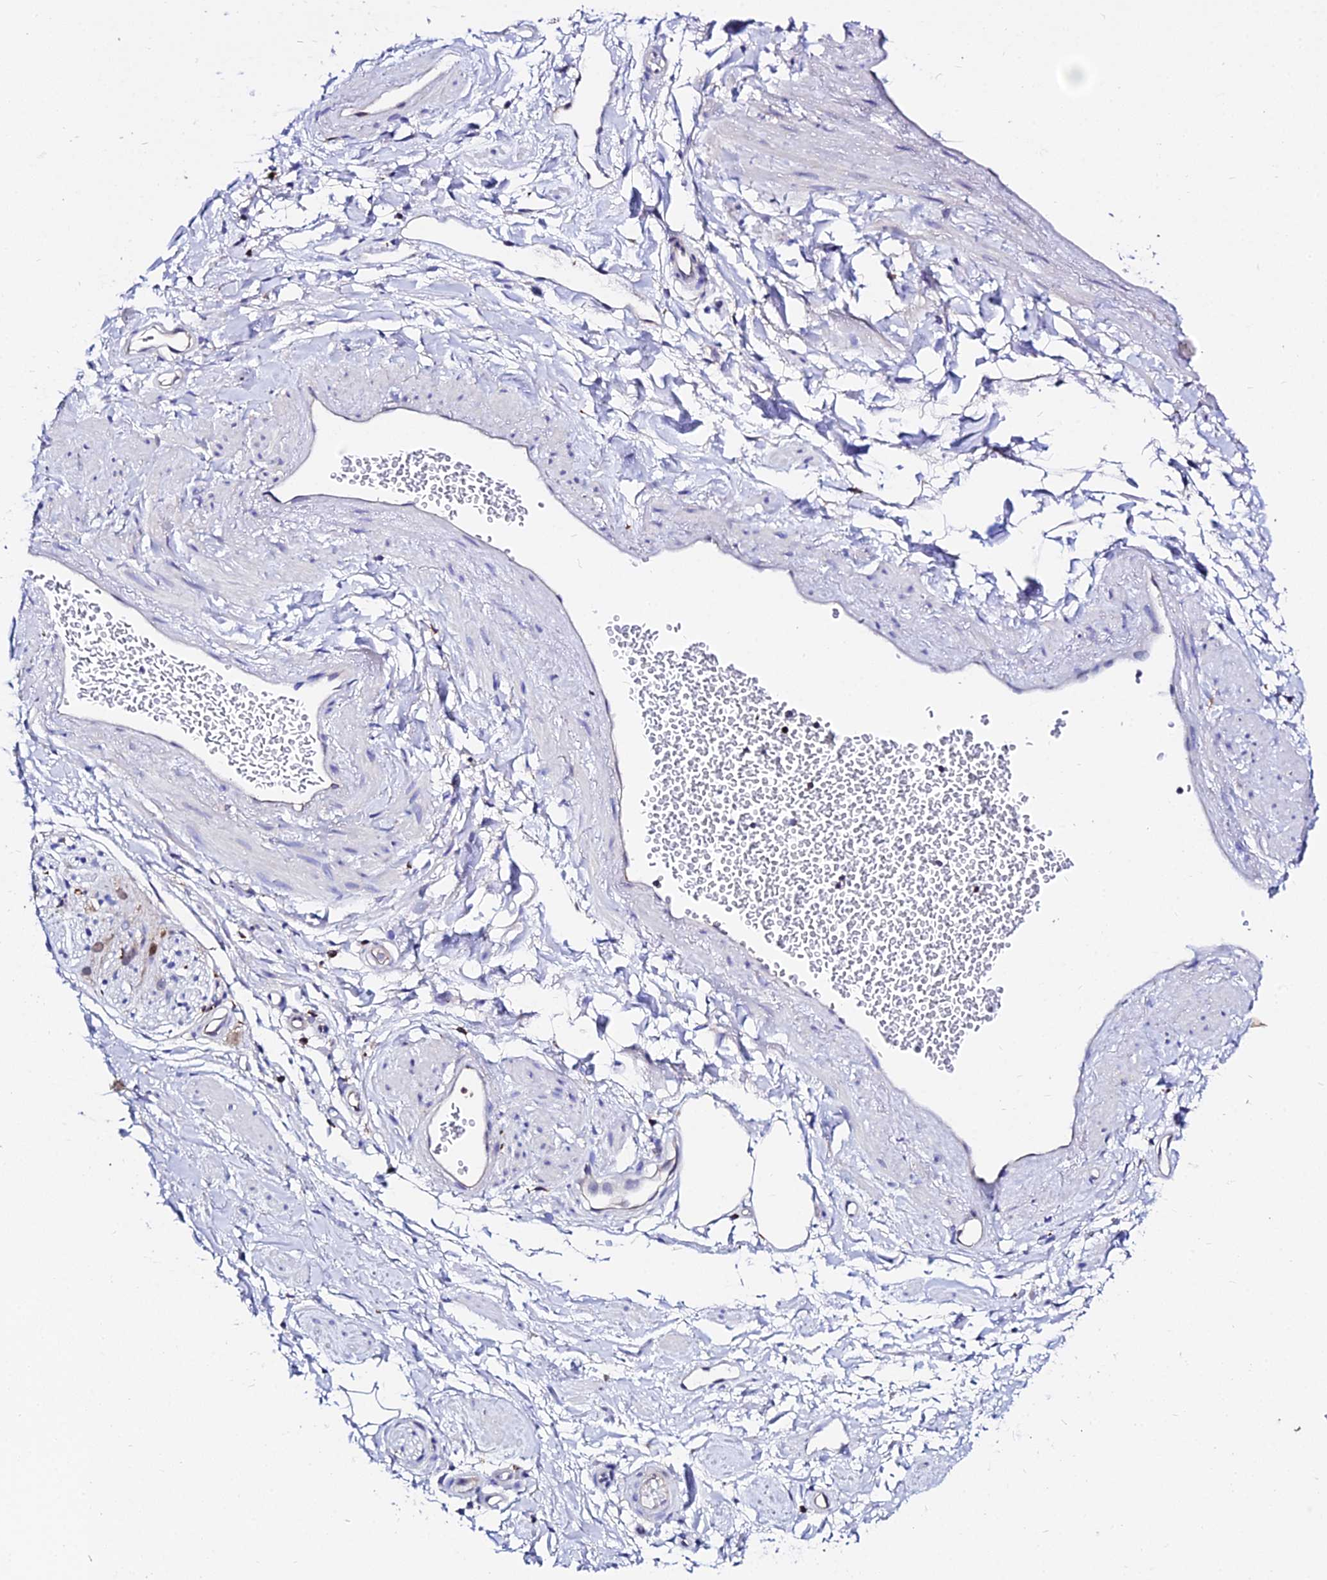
{"staining": {"intensity": "negative", "quantity": "none", "location": "none"}, "tissue": "adipose tissue", "cell_type": "Adipocytes", "image_type": "normal", "snomed": [{"axis": "morphology", "description": "Normal tissue, NOS"}, {"axis": "topography", "description": "Soft tissue"}, {"axis": "topography", "description": "Adipose tissue"}, {"axis": "topography", "description": "Vascular tissue"}, {"axis": "topography", "description": "Peripheral nerve tissue"}], "caption": "Immunohistochemical staining of normal adipose tissue exhibits no significant expression in adipocytes.", "gene": "S100A16", "patient": {"sex": "male", "age": 74}}